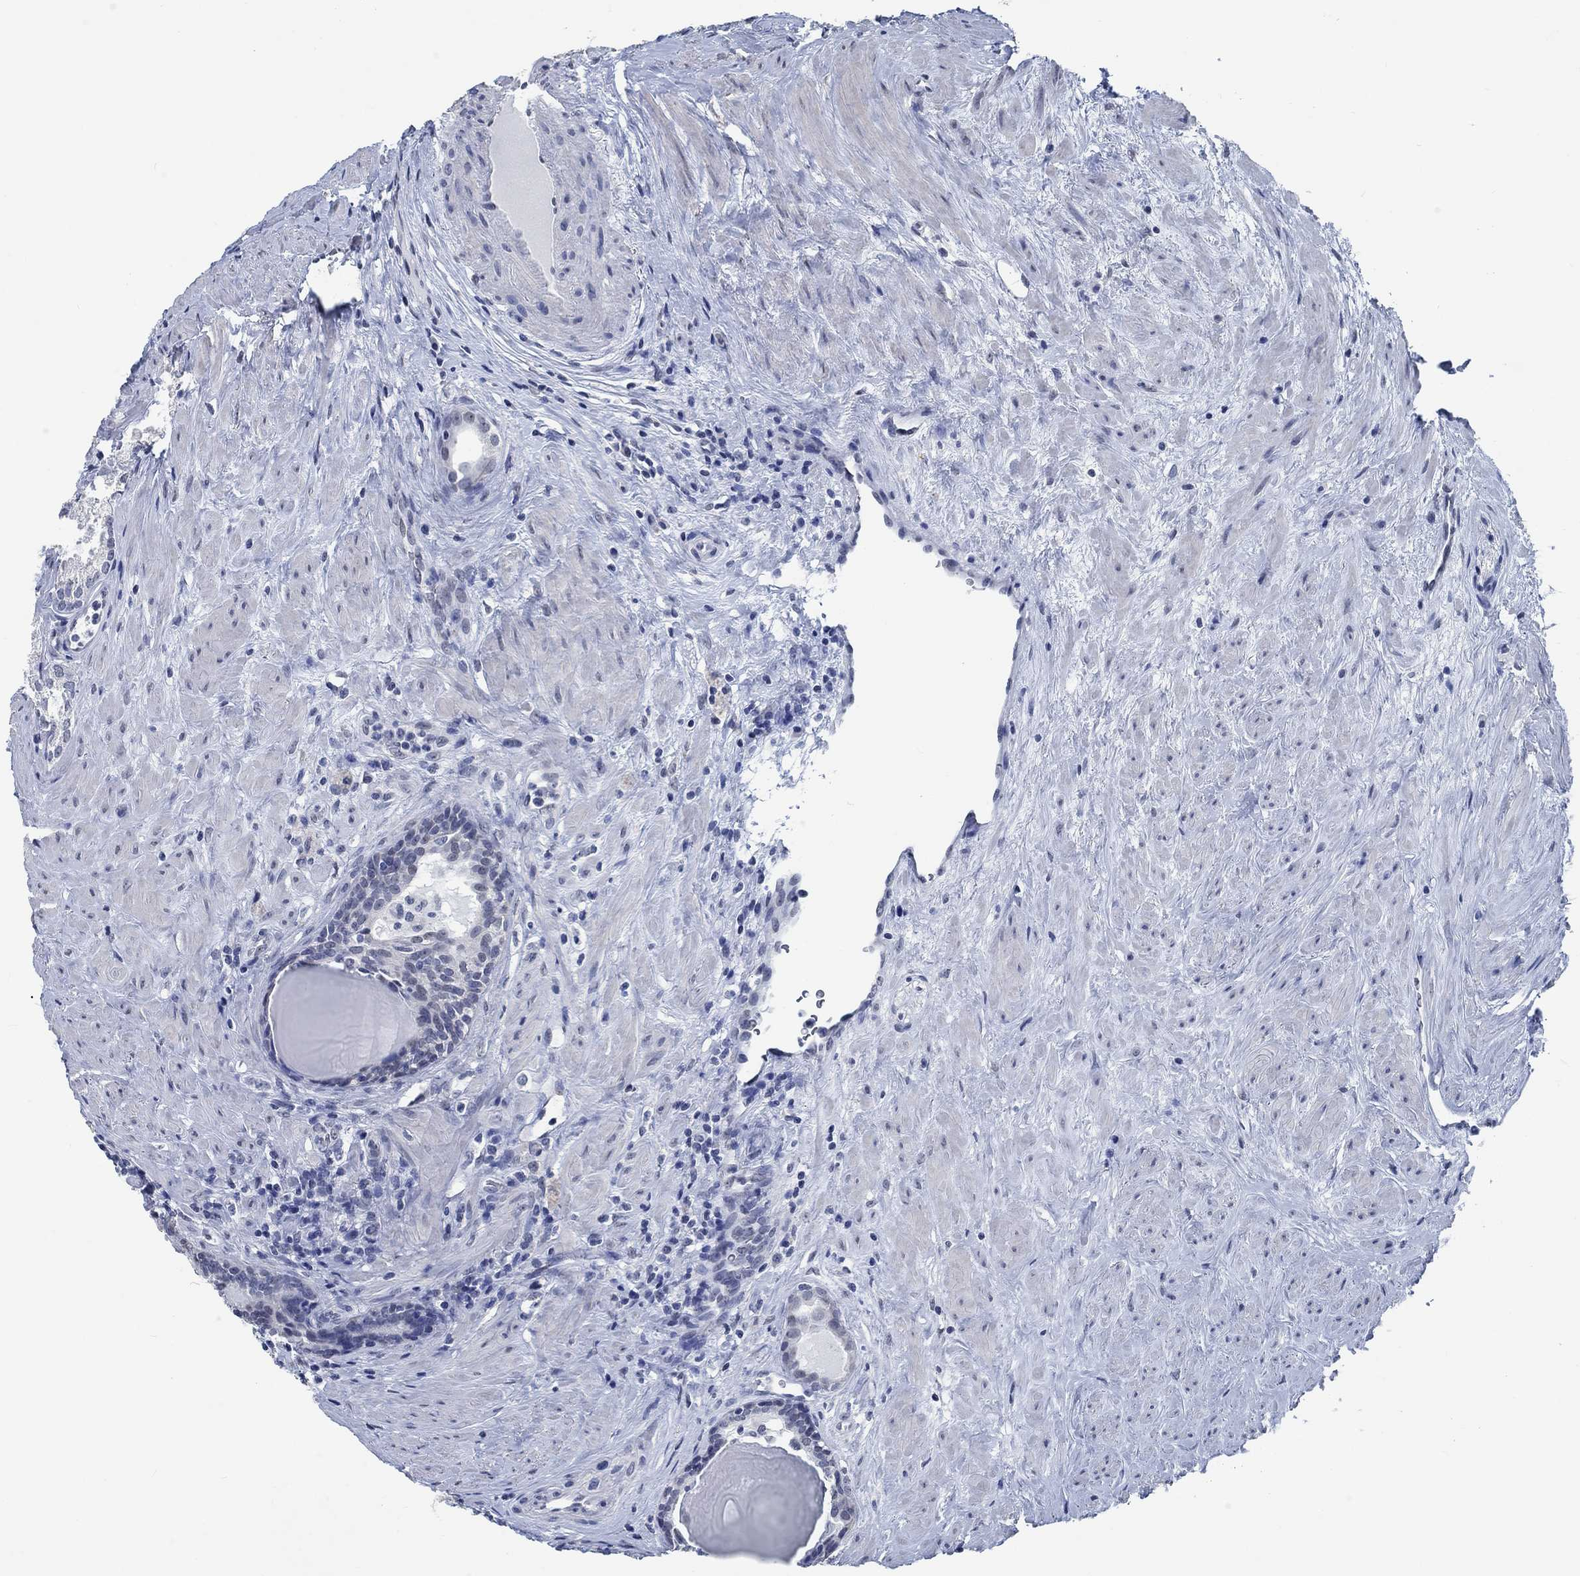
{"staining": {"intensity": "negative", "quantity": "none", "location": "none"}, "tissue": "prostate cancer", "cell_type": "Tumor cells", "image_type": "cancer", "snomed": [{"axis": "morphology", "description": "Adenocarcinoma, NOS"}, {"axis": "morphology", "description": "Adenocarcinoma, High grade"}, {"axis": "topography", "description": "Prostate"}], "caption": "Immunohistochemistry (IHC) of high-grade adenocarcinoma (prostate) shows no positivity in tumor cells. The staining was performed using DAB (3,3'-diaminobenzidine) to visualize the protein expression in brown, while the nuclei were stained in blue with hematoxylin (Magnification: 20x).", "gene": "OBSCN", "patient": {"sex": "male", "age": 64}}